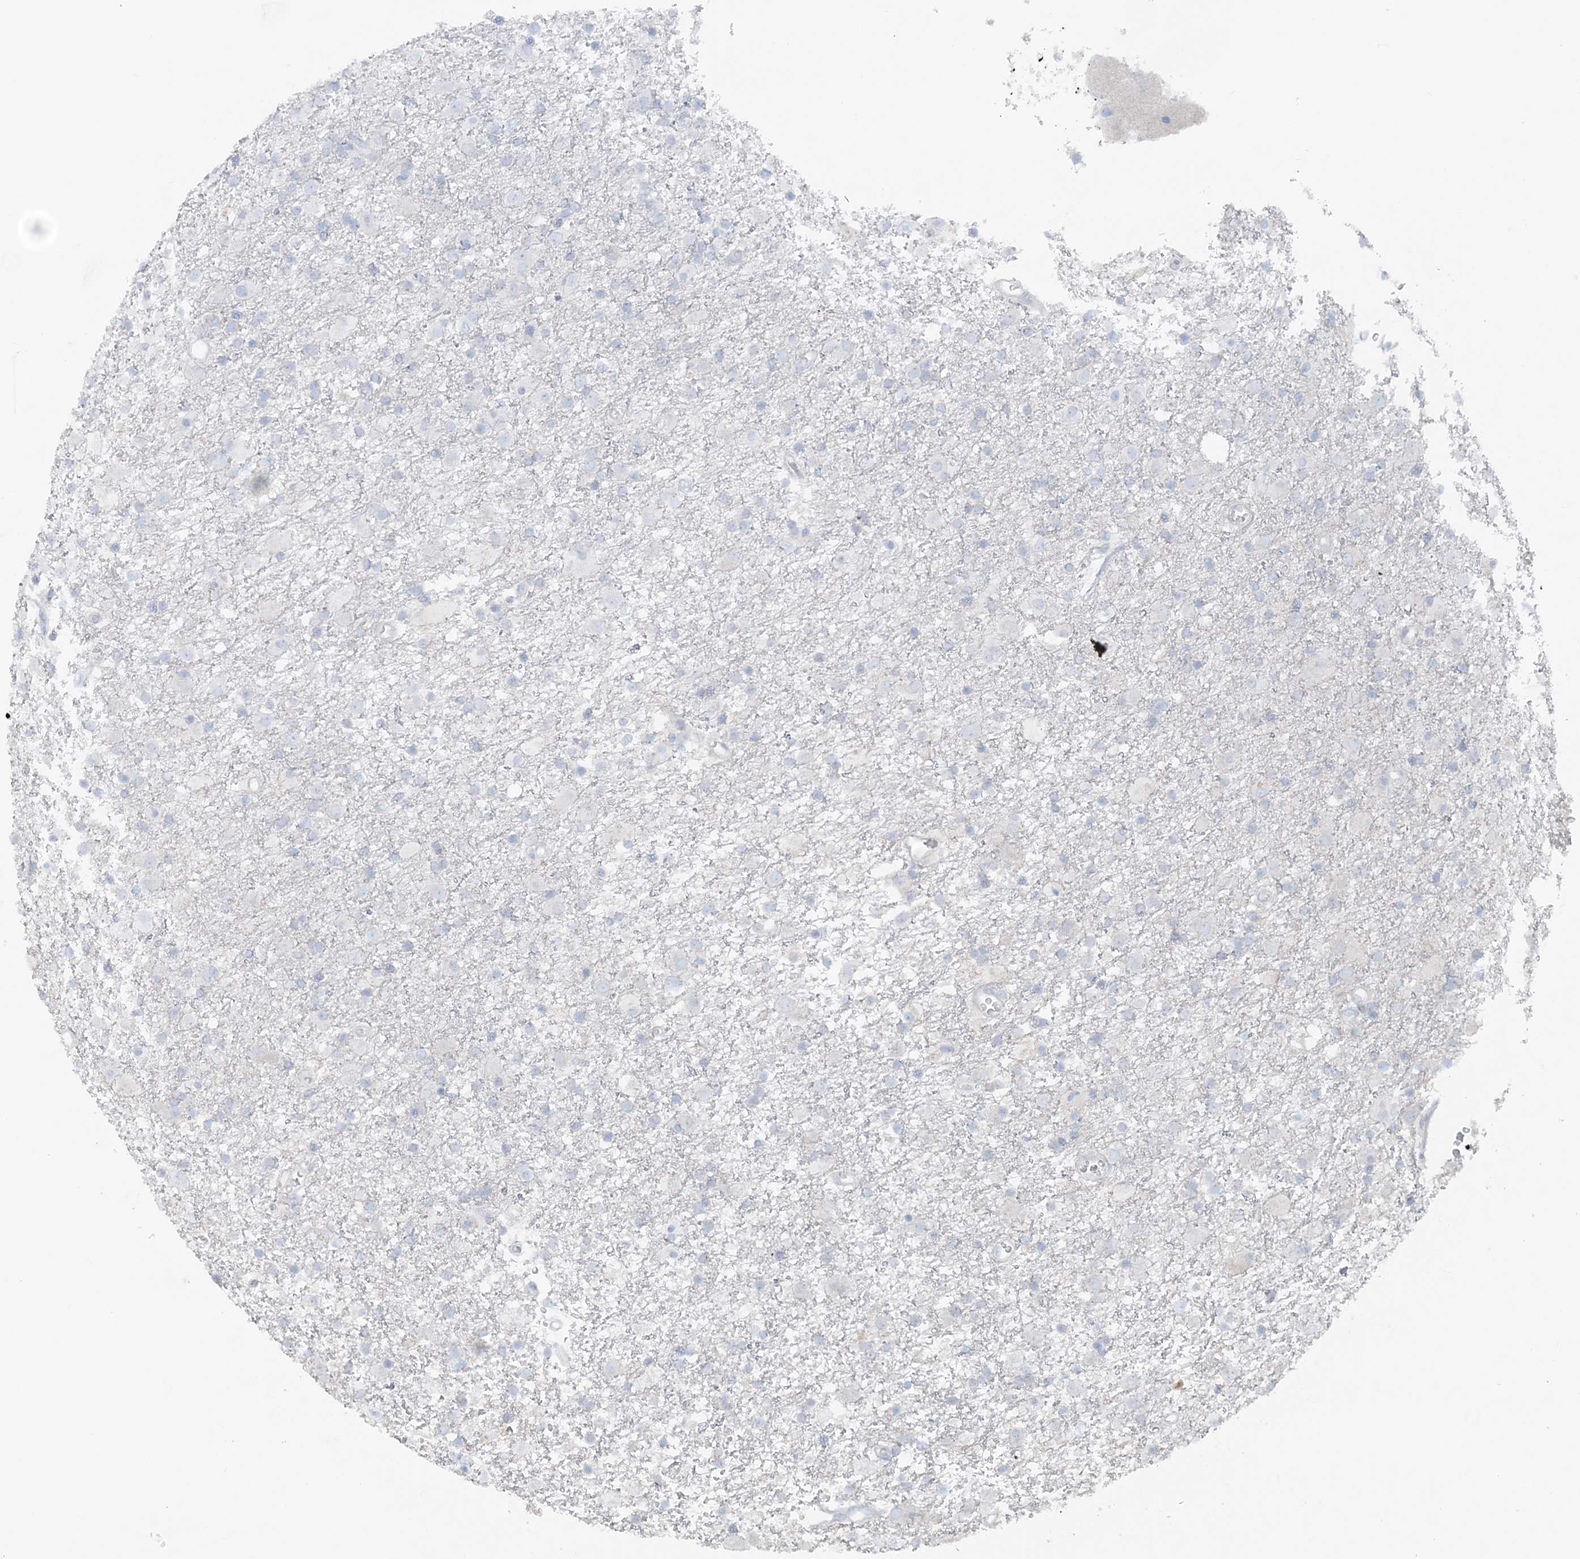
{"staining": {"intensity": "negative", "quantity": "none", "location": "none"}, "tissue": "glioma", "cell_type": "Tumor cells", "image_type": "cancer", "snomed": [{"axis": "morphology", "description": "Glioma, malignant, Low grade"}, {"axis": "topography", "description": "Brain"}], "caption": "There is no significant expression in tumor cells of malignant glioma (low-grade).", "gene": "ATP11A", "patient": {"sex": "male", "age": 65}}